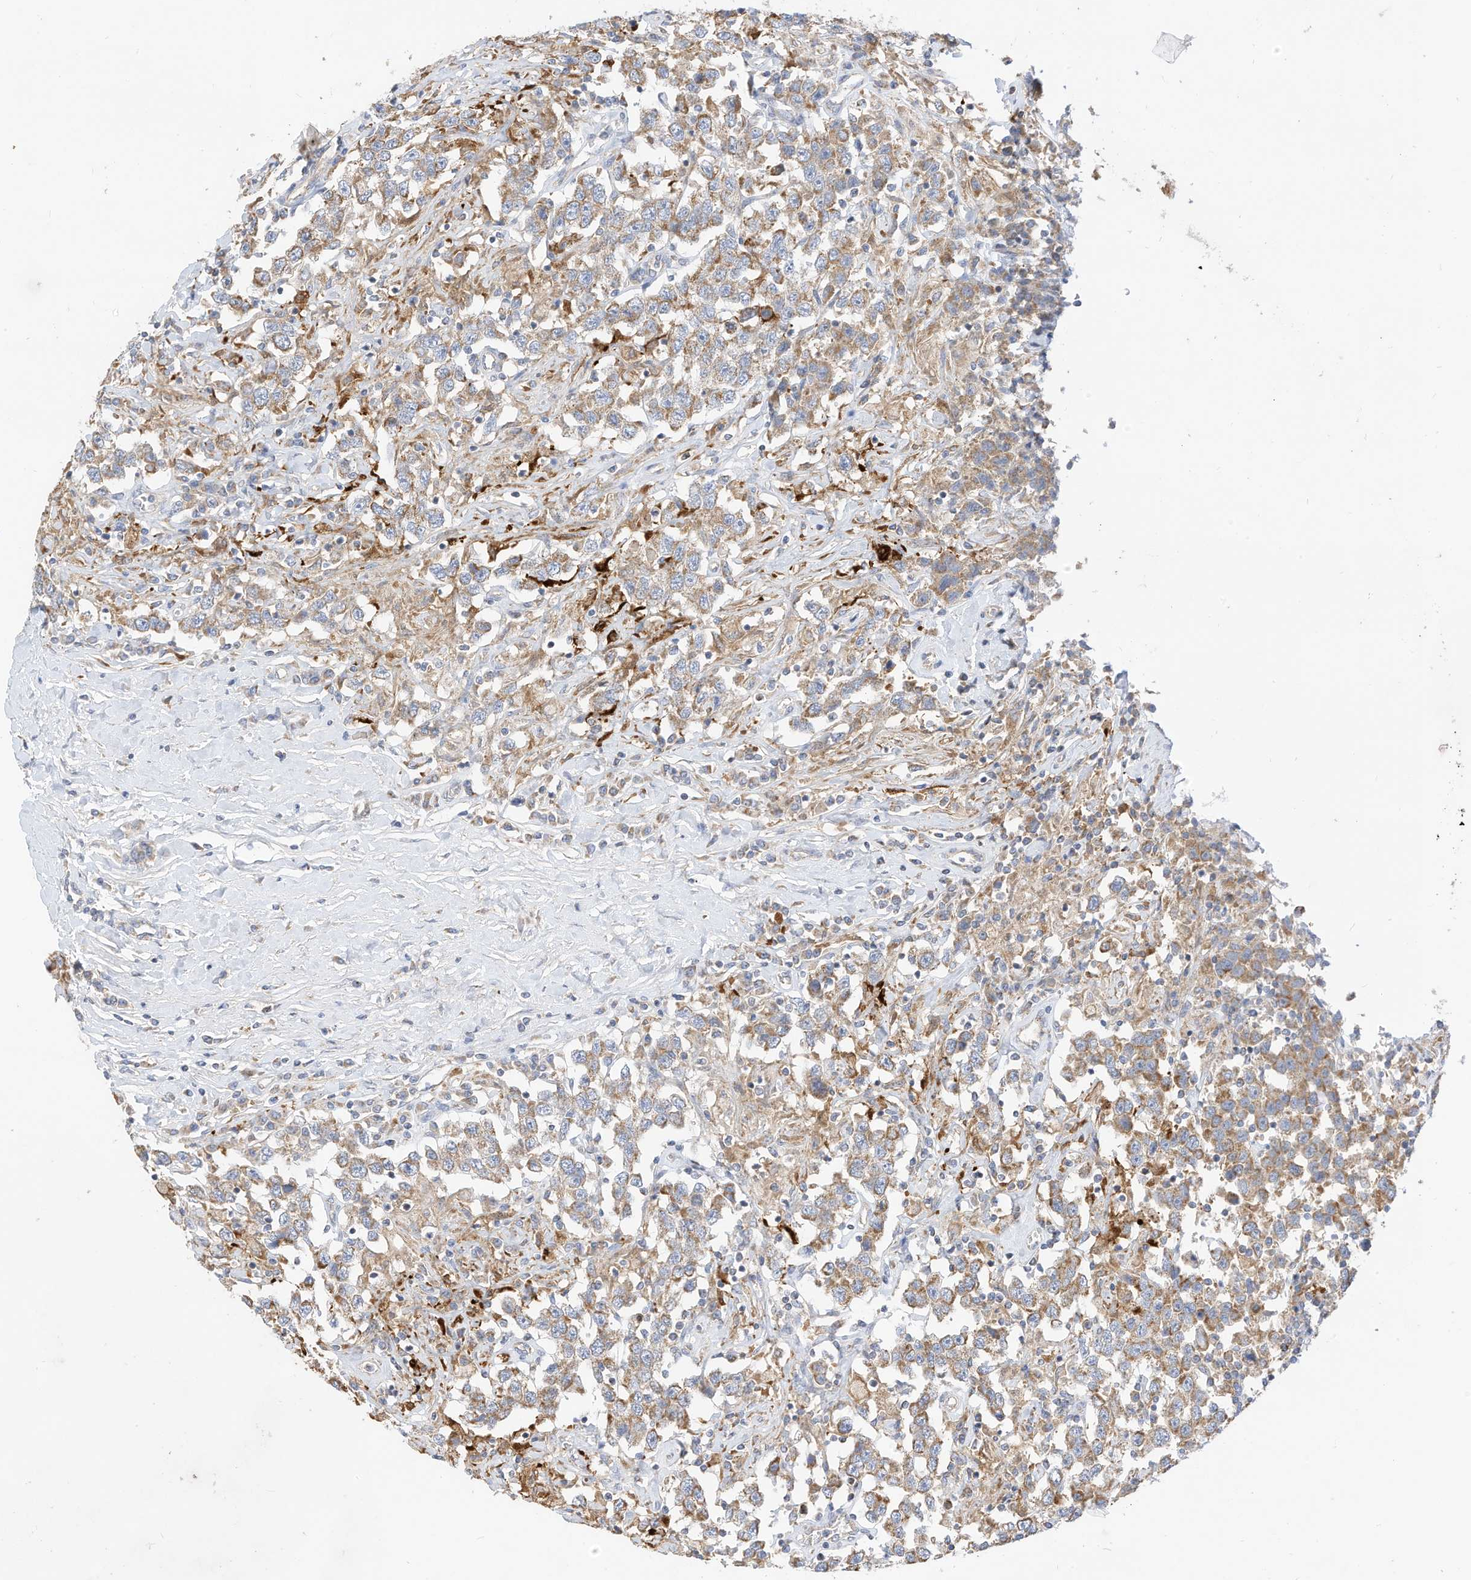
{"staining": {"intensity": "moderate", "quantity": ">75%", "location": "cytoplasmic/membranous"}, "tissue": "testis cancer", "cell_type": "Tumor cells", "image_type": "cancer", "snomed": [{"axis": "morphology", "description": "Seminoma, NOS"}, {"axis": "topography", "description": "Testis"}], "caption": "About >75% of tumor cells in testis seminoma display moderate cytoplasmic/membranous protein positivity as visualized by brown immunohistochemical staining.", "gene": "RHOH", "patient": {"sex": "male", "age": 41}}